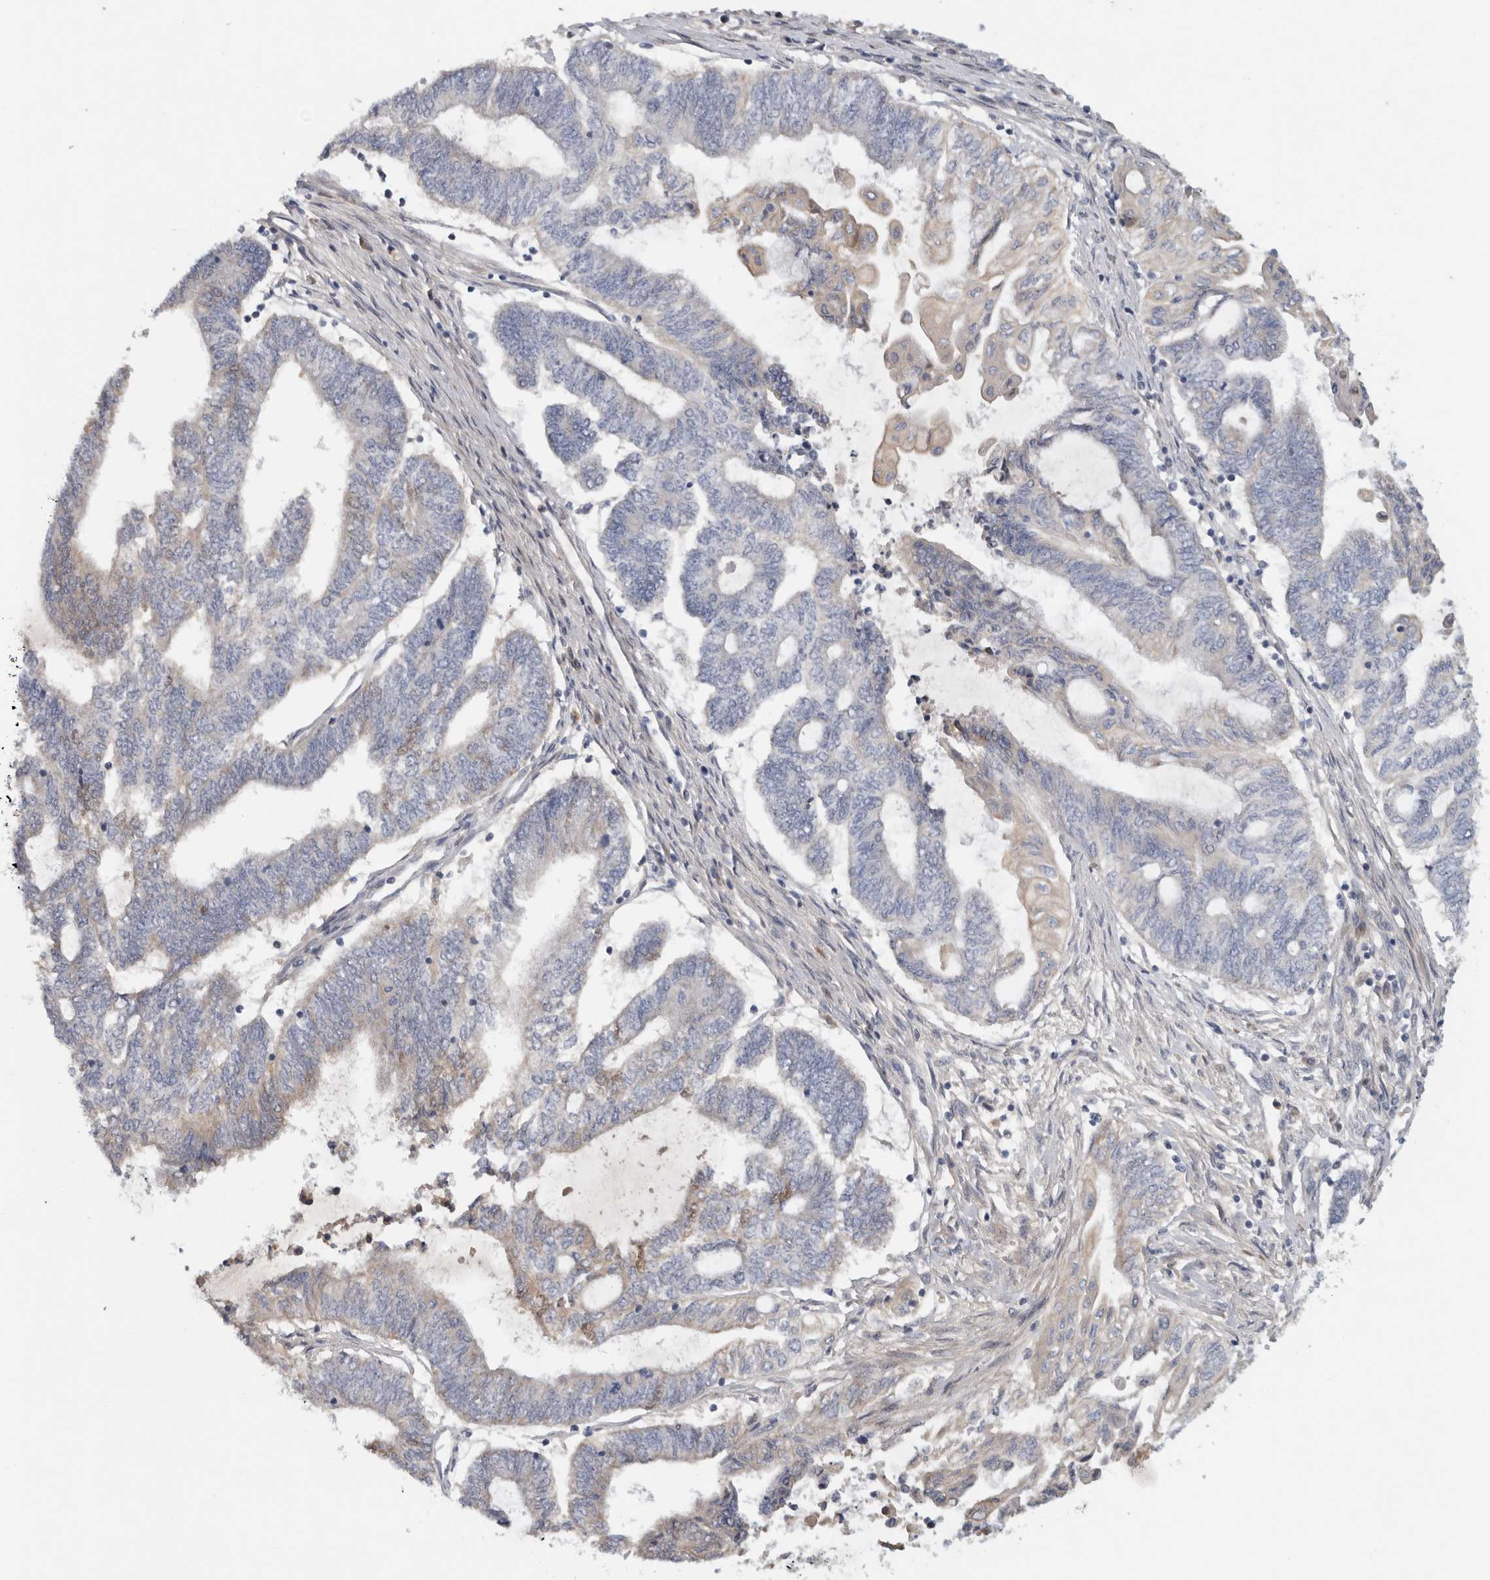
{"staining": {"intensity": "negative", "quantity": "none", "location": "none"}, "tissue": "endometrial cancer", "cell_type": "Tumor cells", "image_type": "cancer", "snomed": [{"axis": "morphology", "description": "Adenocarcinoma, NOS"}, {"axis": "topography", "description": "Uterus"}, {"axis": "topography", "description": "Endometrium"}], "caption": "Immunohistochemistry photomicrograph of human endometrial cancer stained for a protein (brown), which demonstrates no positivity in tumor cells. (DAB (3,3'-diaminobenzidine) IHC, high magnification).", "gene": "RBM48", "patient": {"sex": "female", "age": 70}}